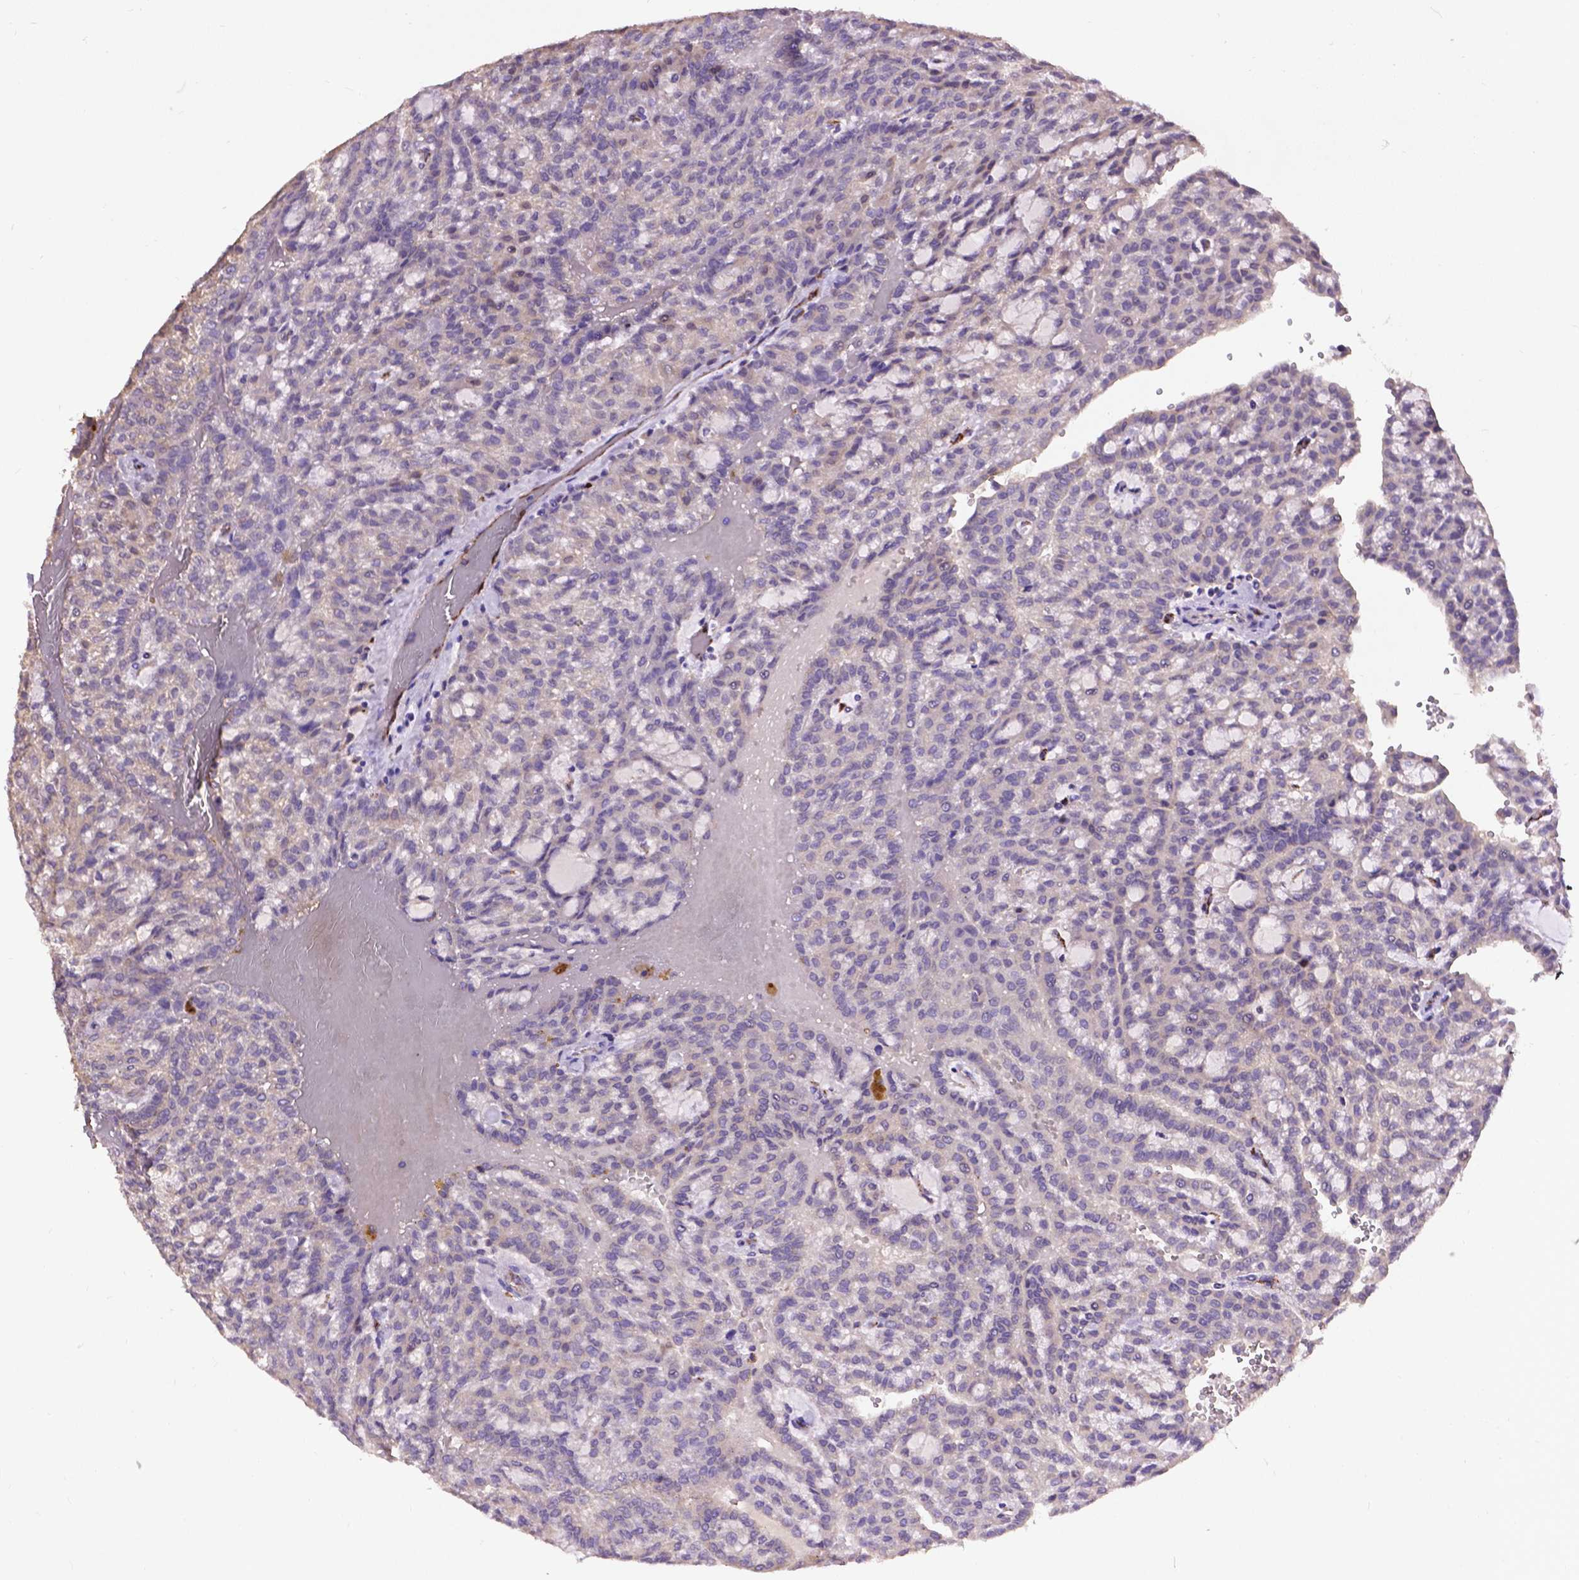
{"staining": {"intensity": "negative", "quantity": "none", "location": "none"}, "tissue": "renal cancer", "cell_type": "Tumor cells", "image_type": "cancer", "snomed": [{"axis": "morphology", "description": "Adenocarcinoma, NOS"}, {"axis": "topography", "description": "Kidney"}], "caption": "Renal cancer was stained to show a protein in brown. There is no significant positivity in tumor cells. The staining is performed using DAB brown chromogen with nuclei counter-stained in using hematoxylin.", "gene": "ZNF337", "patient": {"sex": "male", "age": 63}}